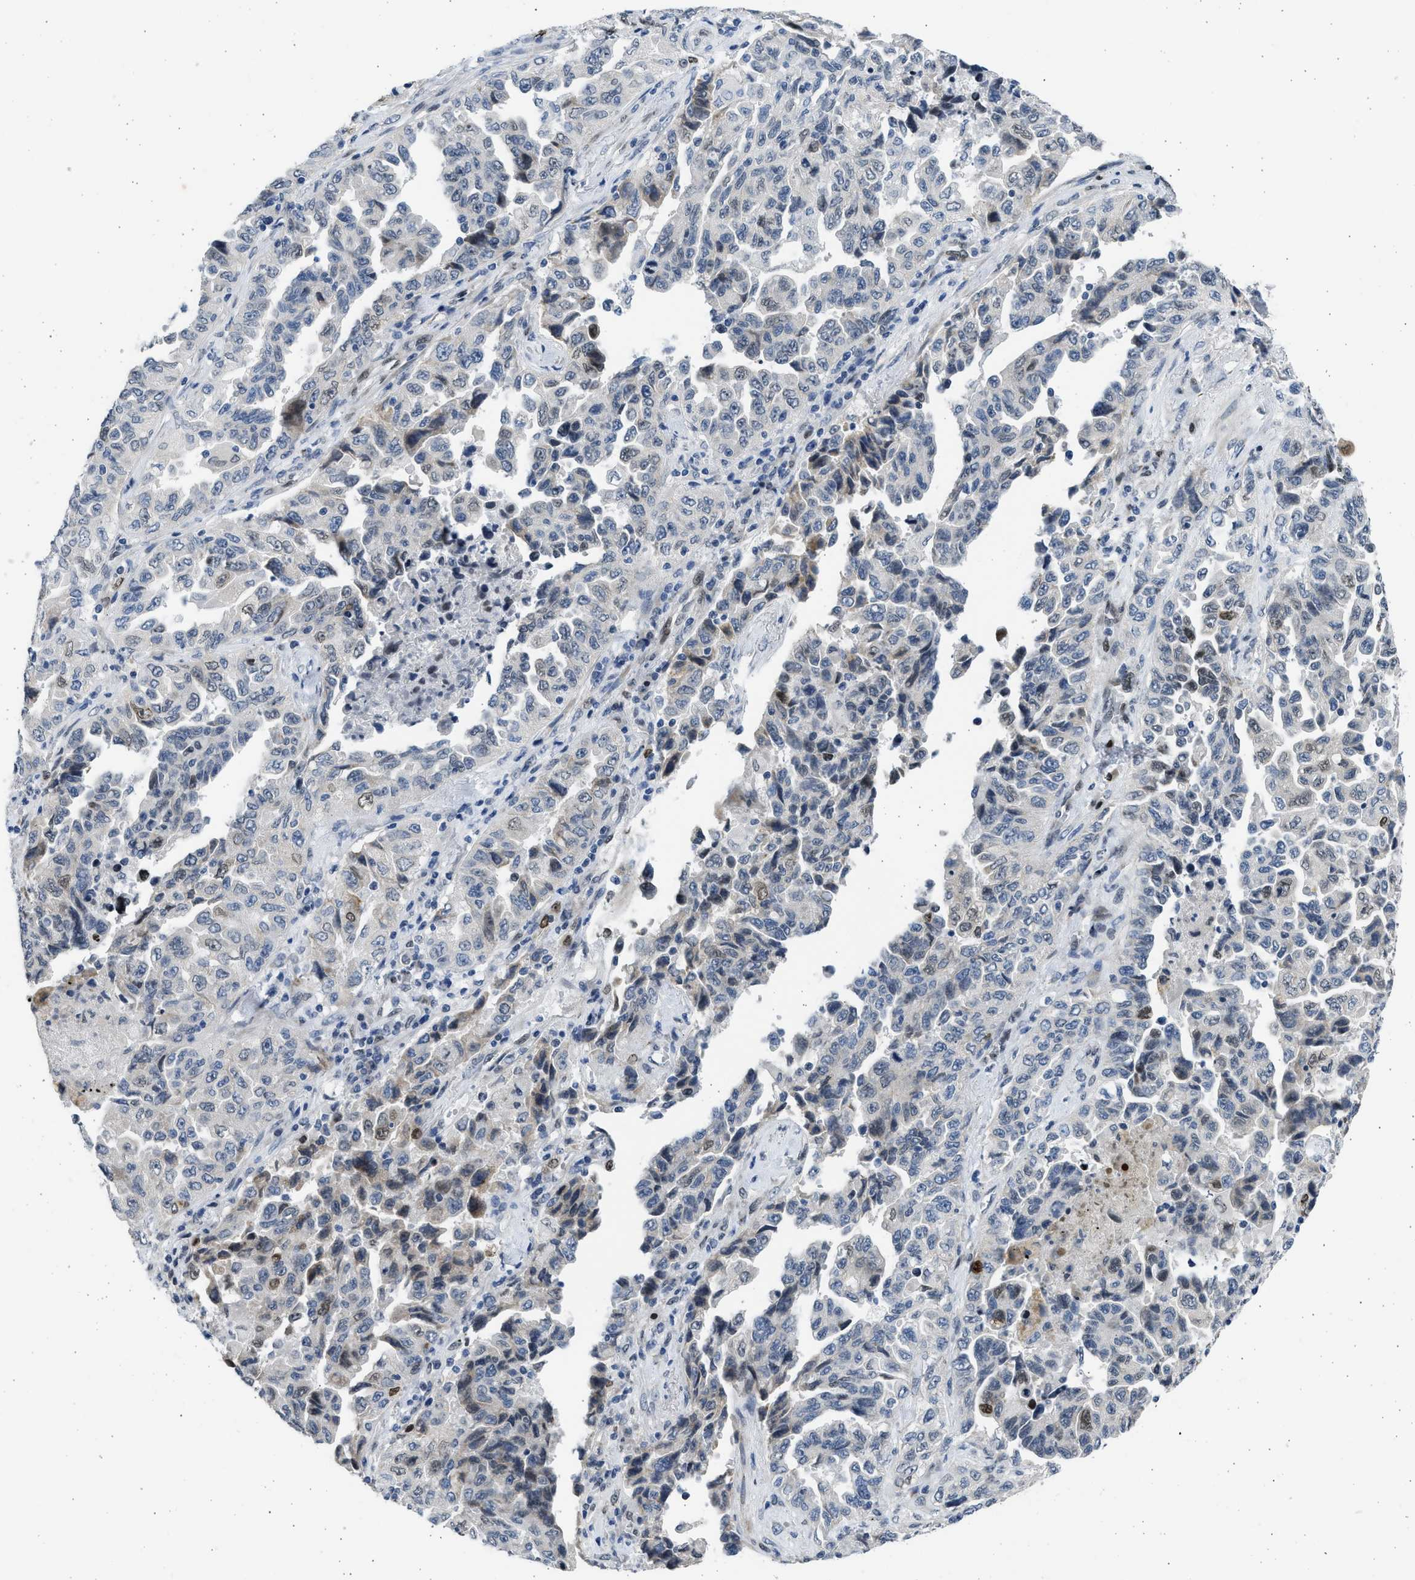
{"staining": {"intensity": "moderate", "quantity": "<25%", "location": "nuclear"}, "tissue": "lung cancer", "cell_type": "Tumor cells", "image_type": "cancer", "snomed": [{"axis": "morphology", "description": "Adenocarcinoma, NOS"}, {"axis": "topography", "description": "Lung"}], "caption": "Brown immunohistochemical staining in lung cancer shows moderate nuclear expression in about <25% of tumor cells.", "gene": "HMGN3", "patient": {"sex": "female", "age": 51}}